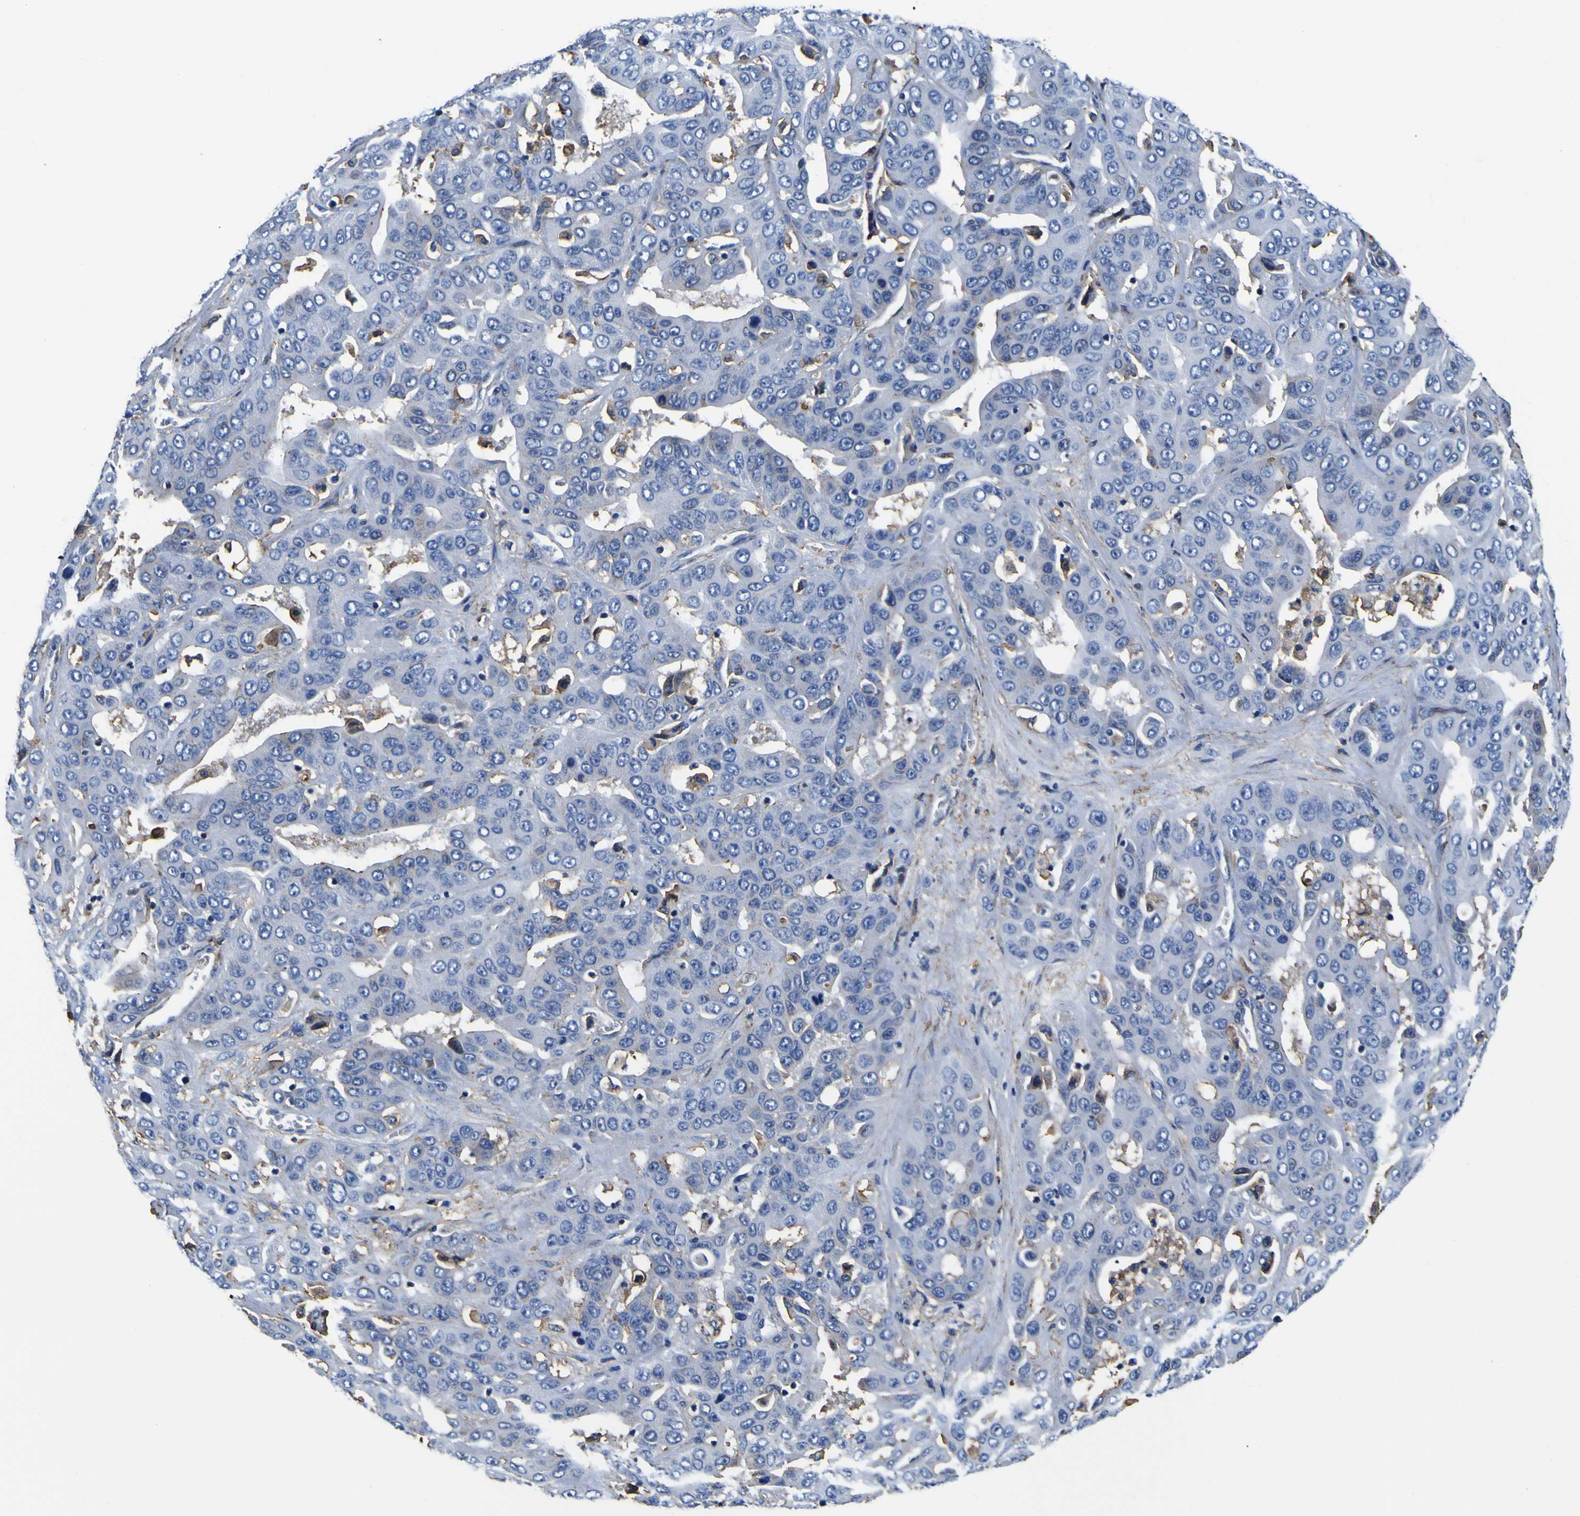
{"staining": {"intensity": "negative", "quantity": "none", "location": "none"}, "tissue": "liver cancer", "cell_type": "Tumor cells", "image_type": "cancer", "snomed": [{"axis": "morphology", "description": "Cholangiocarcinoma"}, {"axis": "topography", "description": "Liver"}], "caption": "There is no significant expression in tumor cells of liver cancer (cholangiocarcinoma).", "gene": "PXDN", "patient": {"sex": "female", "age": 52}}